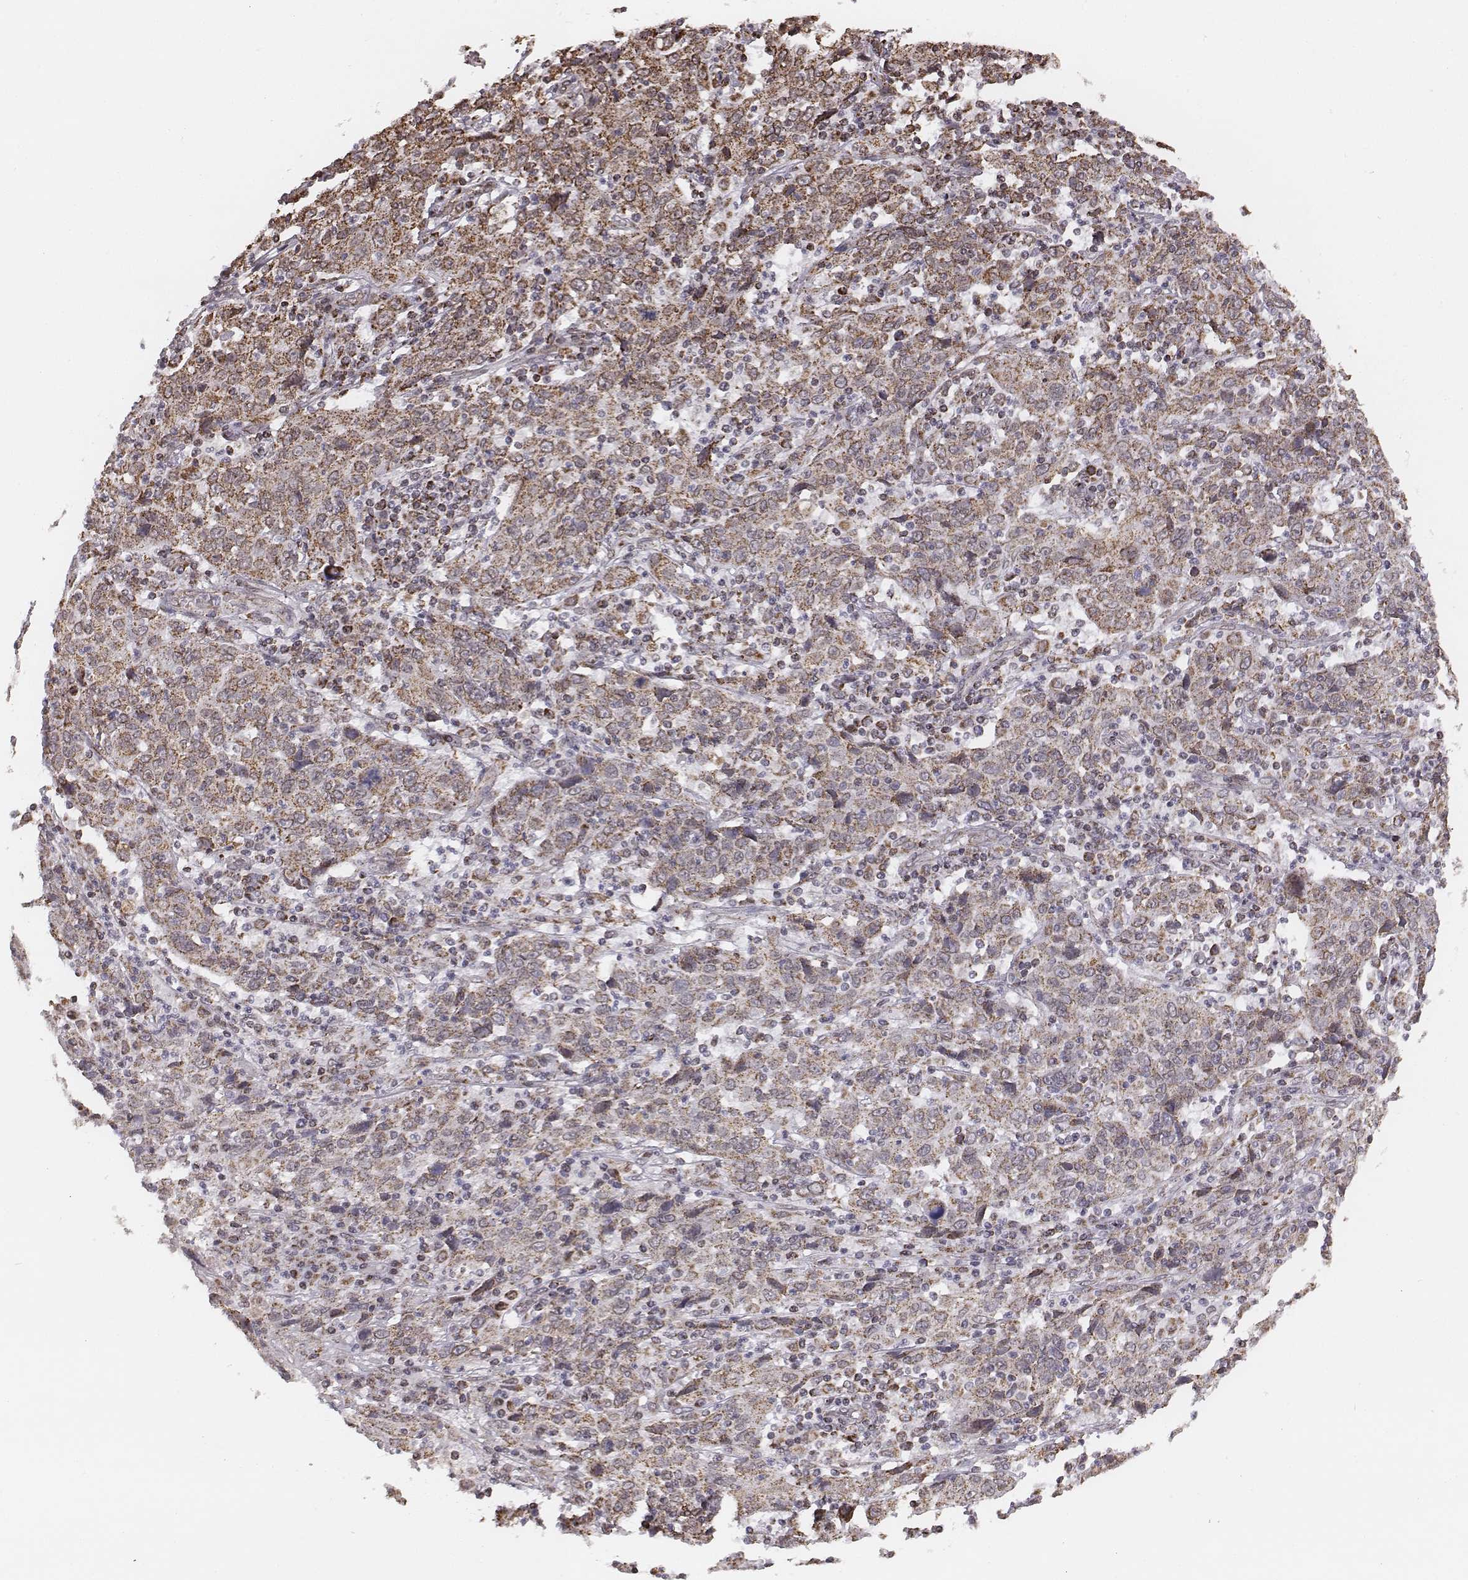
{"staining": {"intensity": "moderate", "quantity": "25%-75%", "location": "cytoplasmic/membranous"}, "tissue": "cervical cancer", "cell_type": "Tumor cells", "image_type": "cancer", "snomed": [{"axis": "morphology", "description": "Squamous cell carcinoma, NOS"}, {"axis": "topography", "description": "Cervix"}], "caption": "Cervical cancer (squamous cell carcinoma) stained for a protein (brown) displays moderate cytoplasmic/membranous positive positivity in approximately 25%-75% of tumor cells.", "gene": "ACOT2", "patient": {"sex": "female", "age": 46}}